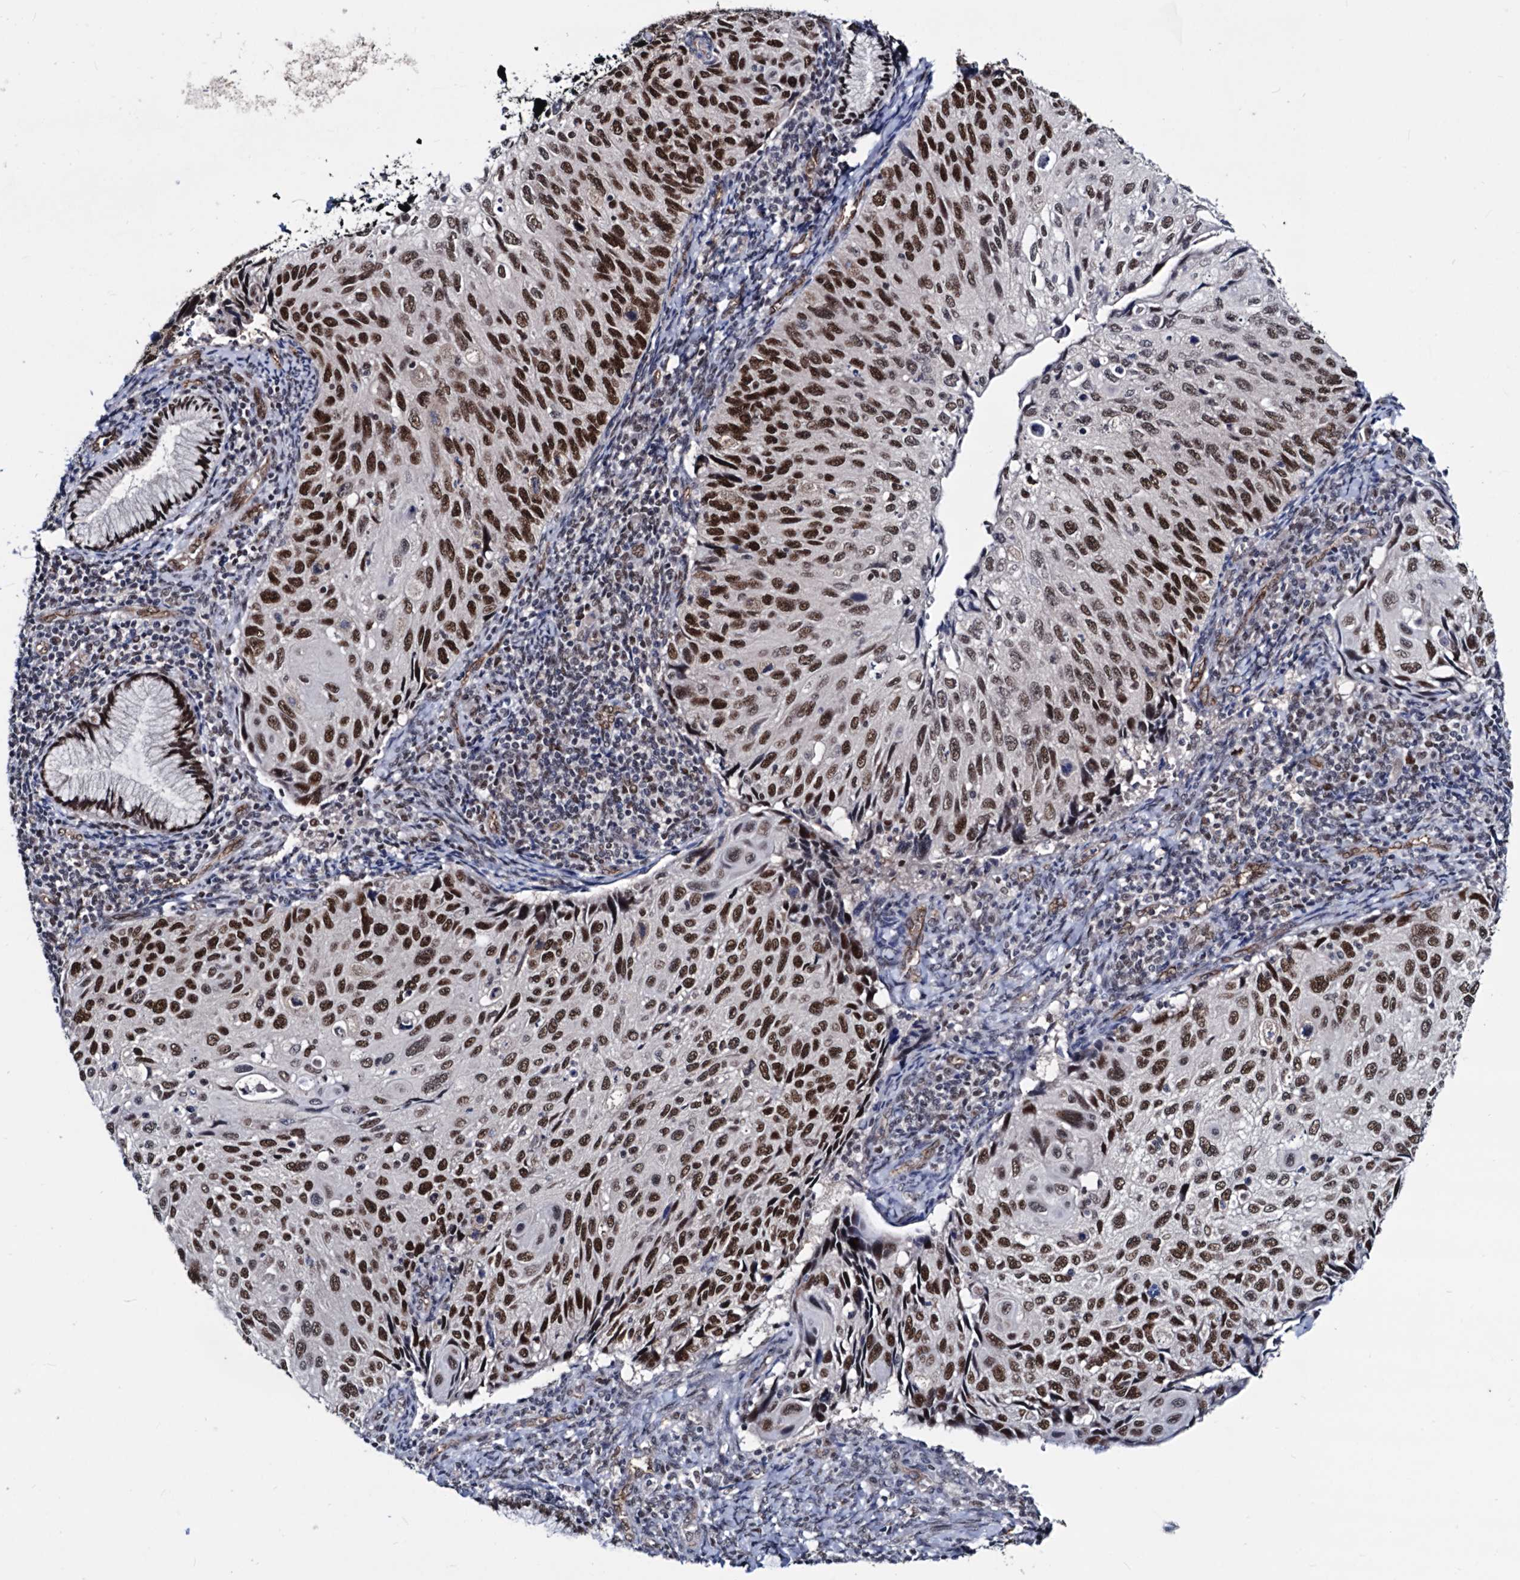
{"staining": {"intensity": "strong", "quantity": ">75%", "location": "nuclear"}, "tissue": "cervical cancer", "cell_type": "Tumor cells", "image_type": "cancer", "snomed": [{"axis": "morphology", "description": "Squamous cell carcinoma, NOS"}, {"axis": "topography", "description": "Cervix"}], "caption": "A brown stain highlights strong nuclear expression of a protein in cervical squamous cell carcinoma tumor cells.", "gene": "GALNT11", "patient": {"sex": "female", "age": 70}}